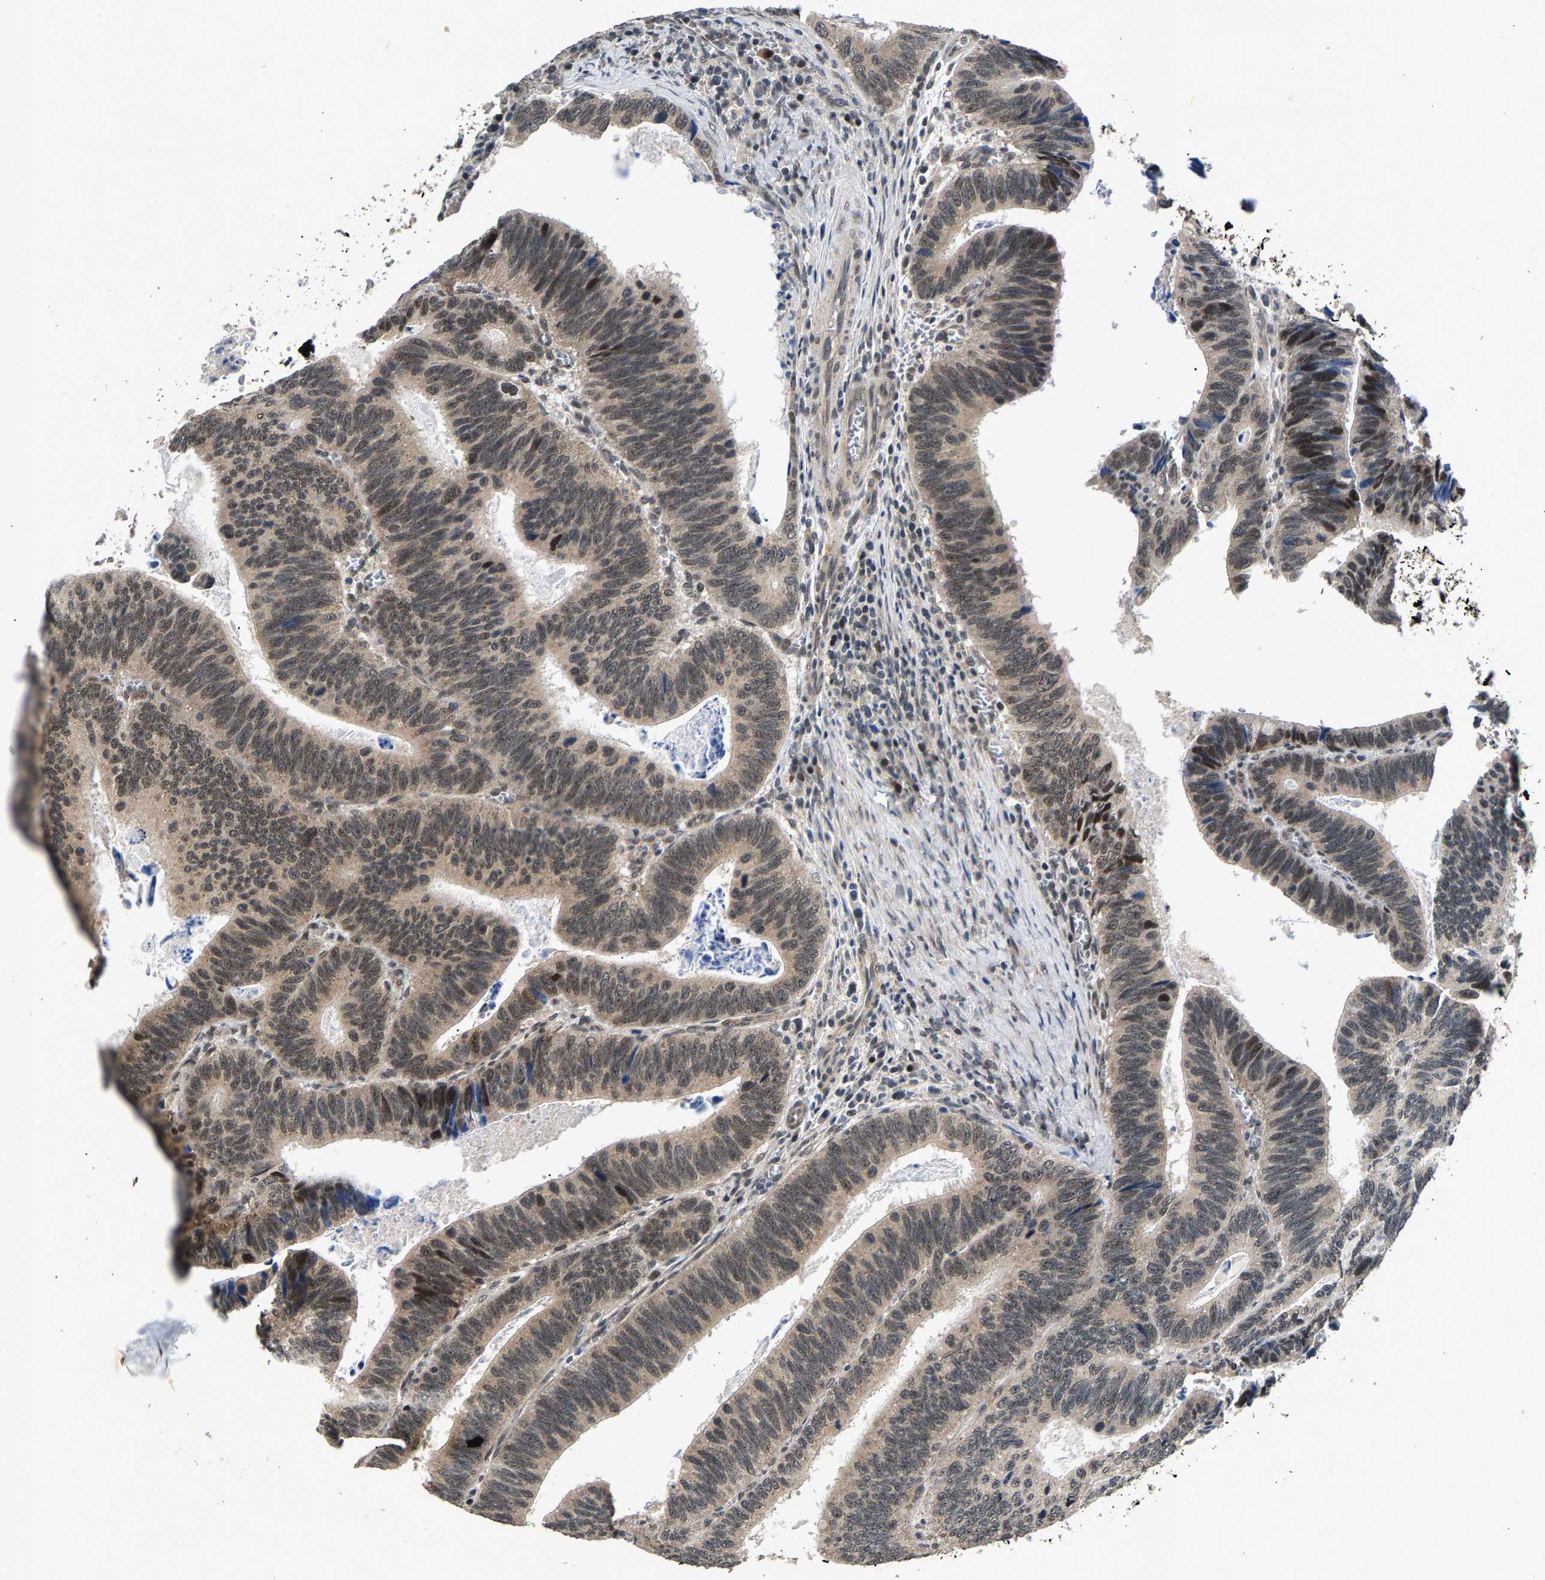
{"staining": {"intensity": "moderate", "quantity": ">75%", "location": "cytoplasmic/membranous,nuclear"}, "tissue": "colorectal cancer", "cell_type": "Tumor cells", "image_type": "cancer", "snomed": [{"axis": "morphology", "description": "Inflammation, NOS"}, {"axis": "morphology", "description": "Adenocarcinoma, NOS"}, {"axis": "topography", "description": "Colon"}], "caption": "A brown stain shows moderate cytoplasmic/membranous and nuclear staining of a protein in human colorectal adenocarcinoma tumor cells.", "gene": "RBM33", "patient": {"sex": "male", "age": 72}}